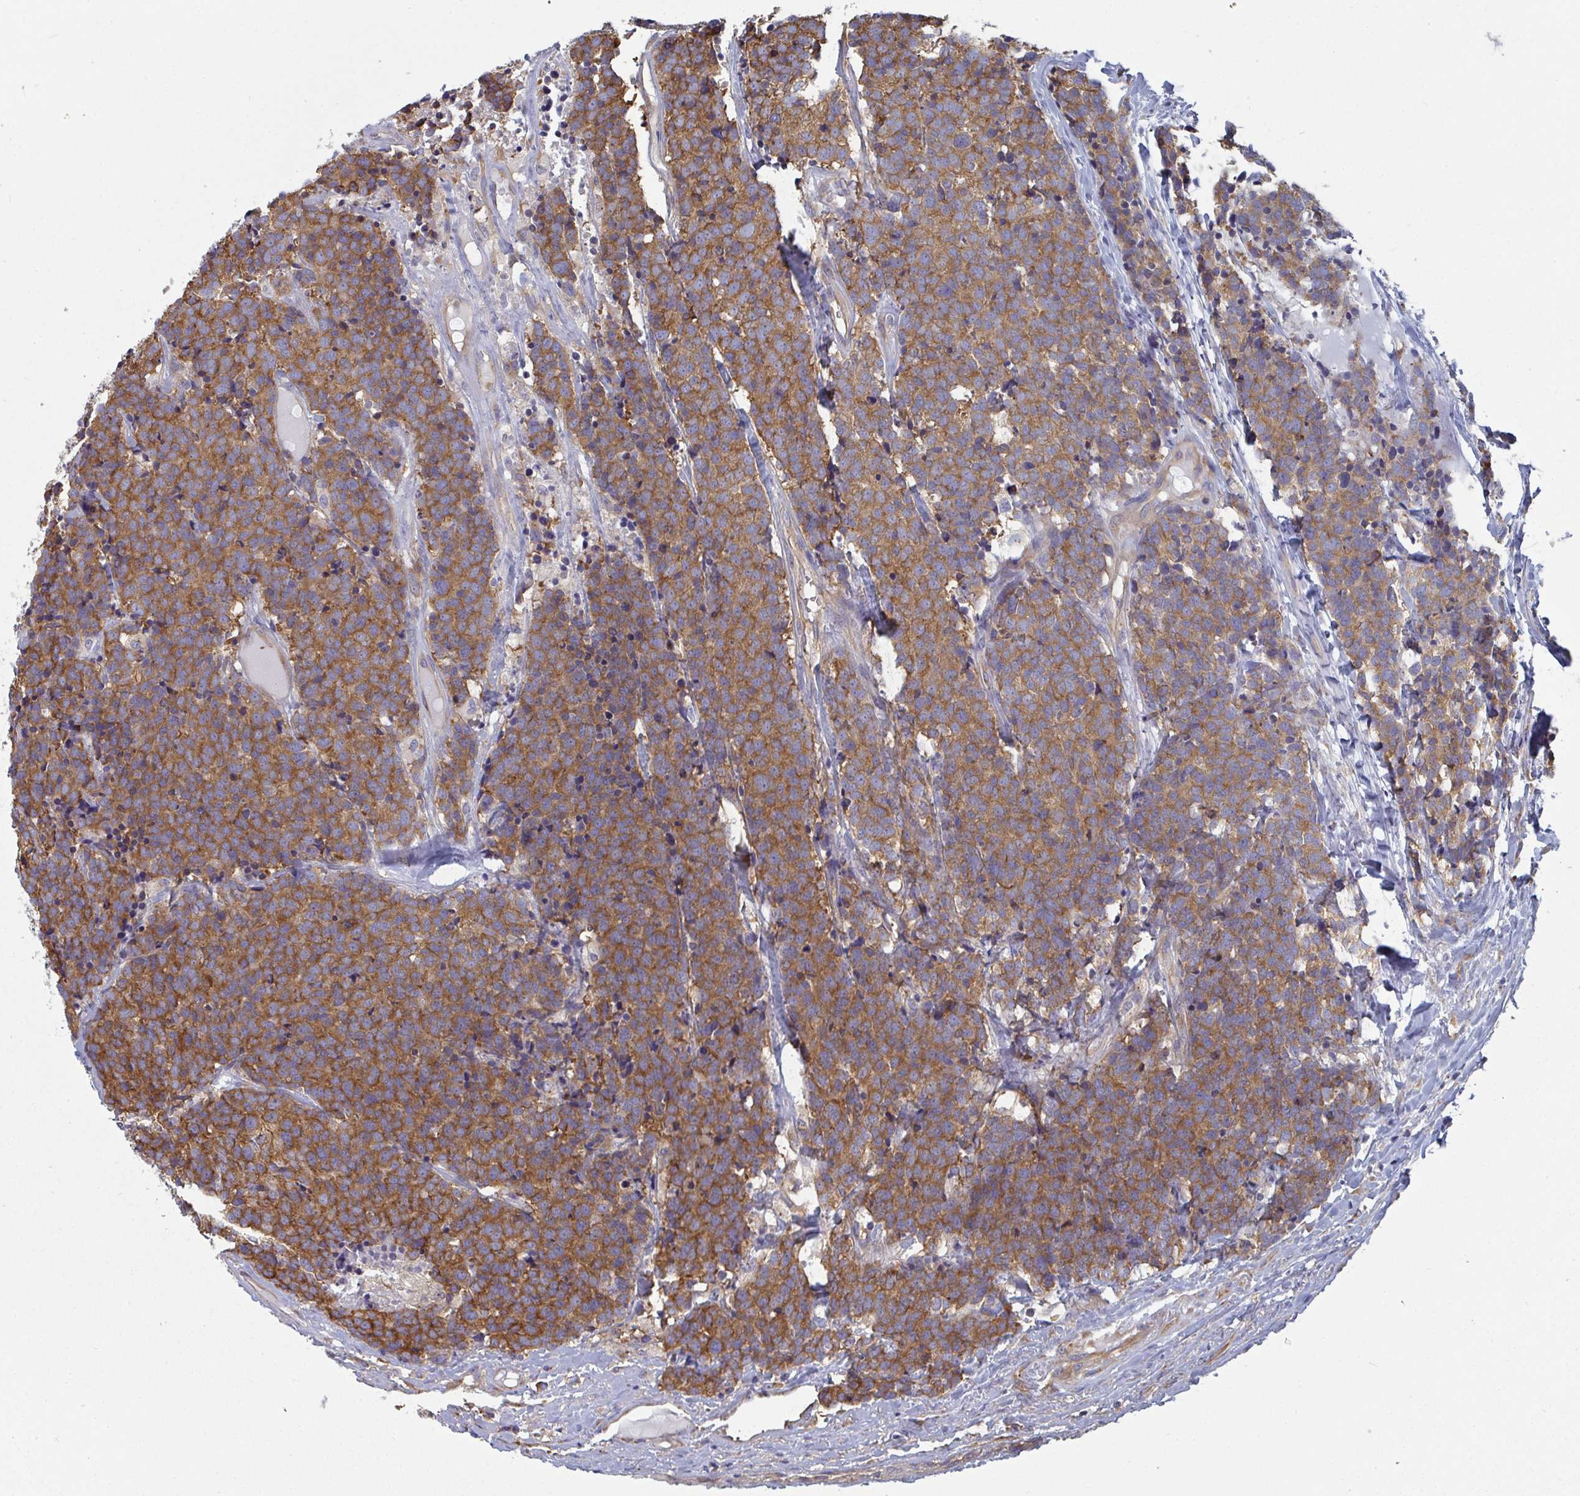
{"staining": {"intensity": "moderate", "quantity": ">75%", "location": "cytoplasmic/membranous"}, "tissue": "carcinoid", "cell_type": "Tumor cells", "image_type": "cancer", "snomed": [{"axis": "morphology", "description": "Carcinoid, malignant, NOS"}, {"axis": "topography", "description": "Skin"}], "caption": "Immunohistochemistry of human carcinoid demonstrates medium levels of moderate cytoplasmic/membranous positivity in approximately >75% of tumor cells.", "gene": "DYNC1I2", "patient": {"sex": "female", "age": 79}}